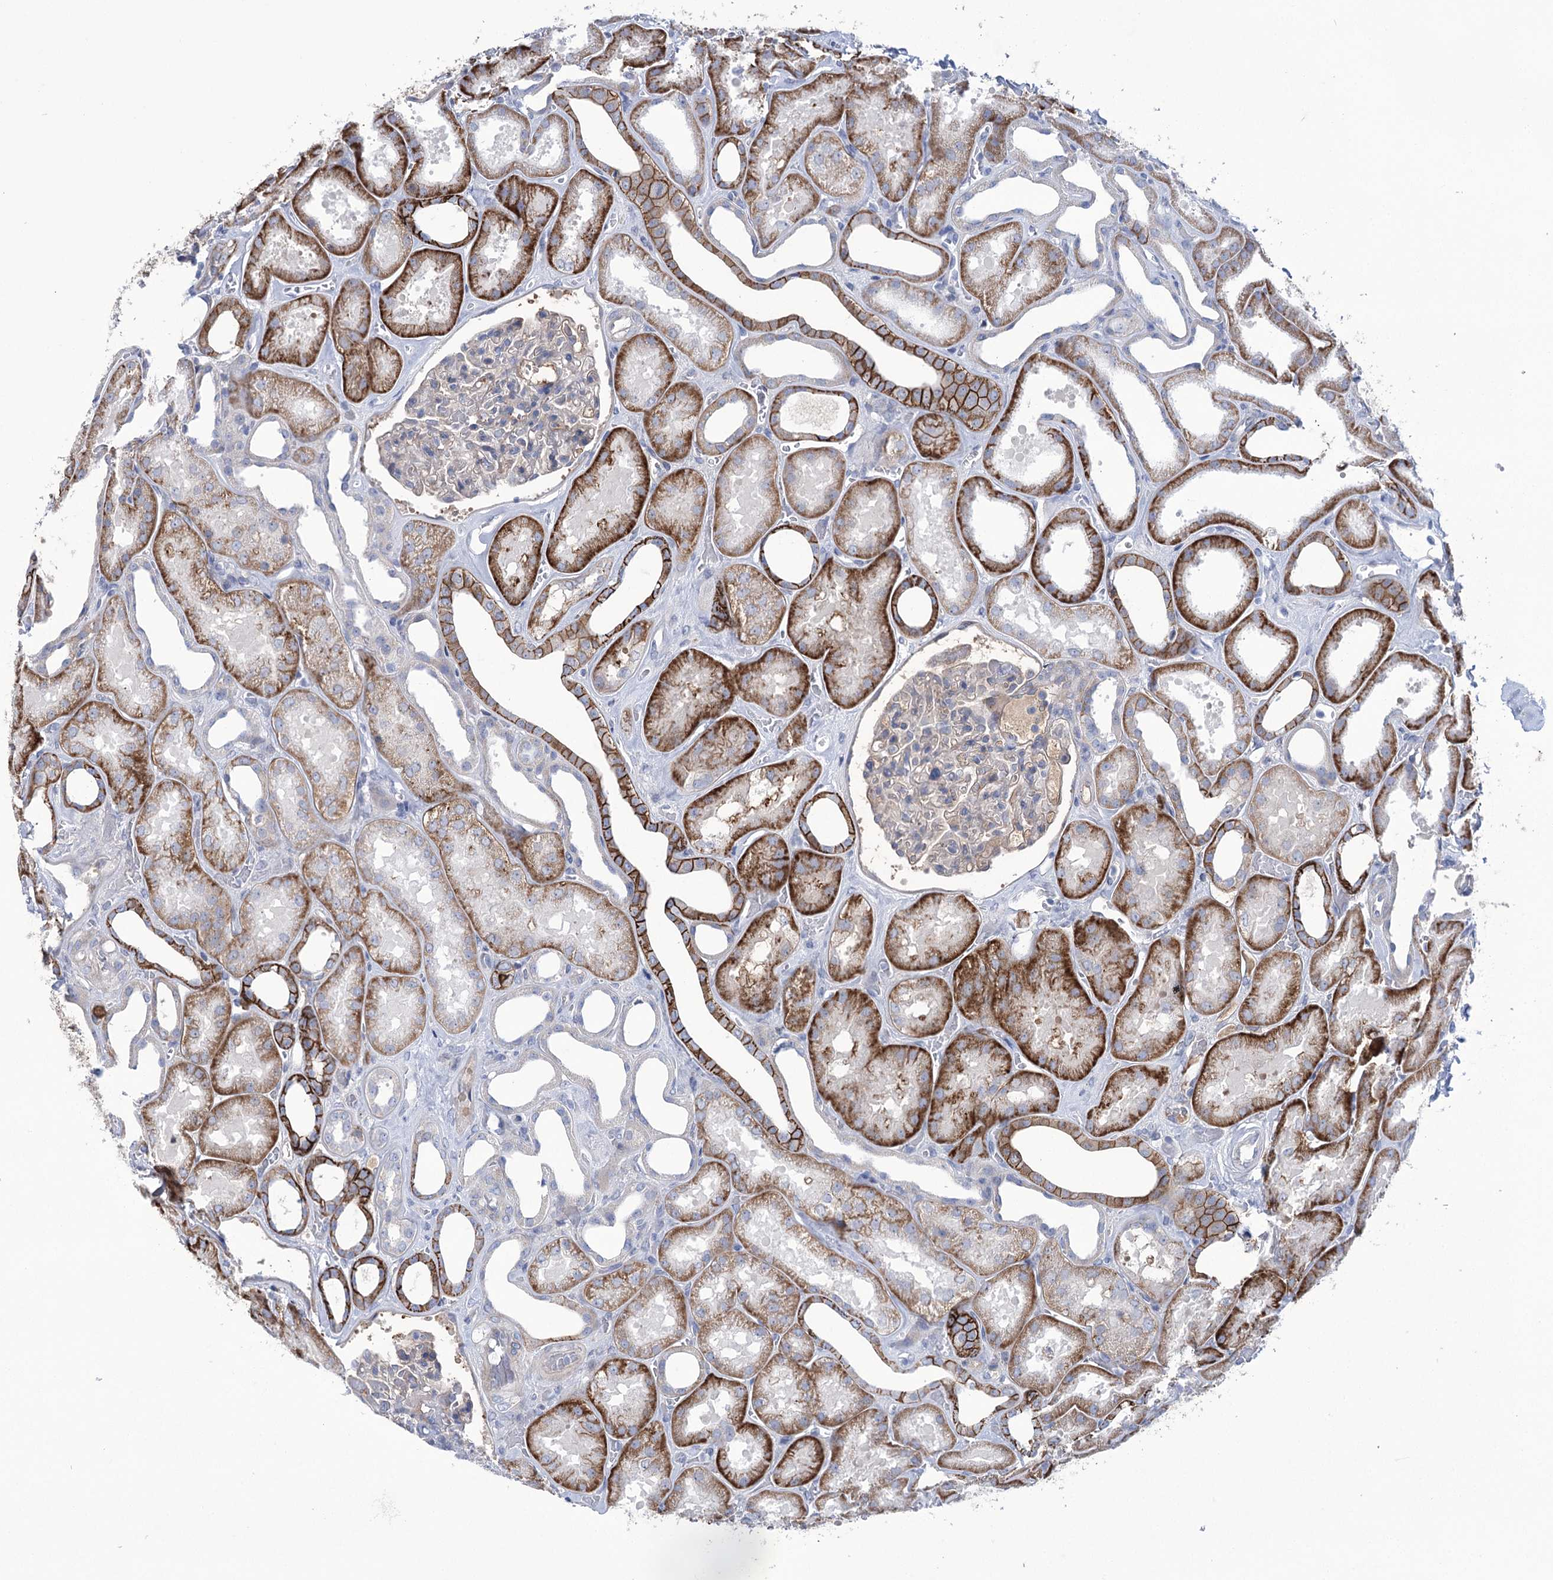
{"staining": {"intensity": "negative", "quantity": "none", "location": "none"}, "tissue": "kidney", "cell_type": "Cells in glomeruli", "image_type": "normal", "snomed": [{"axis": "morphology", "description": "Normal tissue, NOS"}, {"axis": "morphology", "description": "Adenocarcinoma, NOS"}, {"axis": "topography", "description": "Kidney"}], "caption": "The photomicrograph reveals no significant expression in cells in glomeruli of kidney. (DAB immunohistochemistry (IHC) with hematoxylin counter stain).", "gene": "CEP164", "patient": {"sex": "female", "age": 68}}